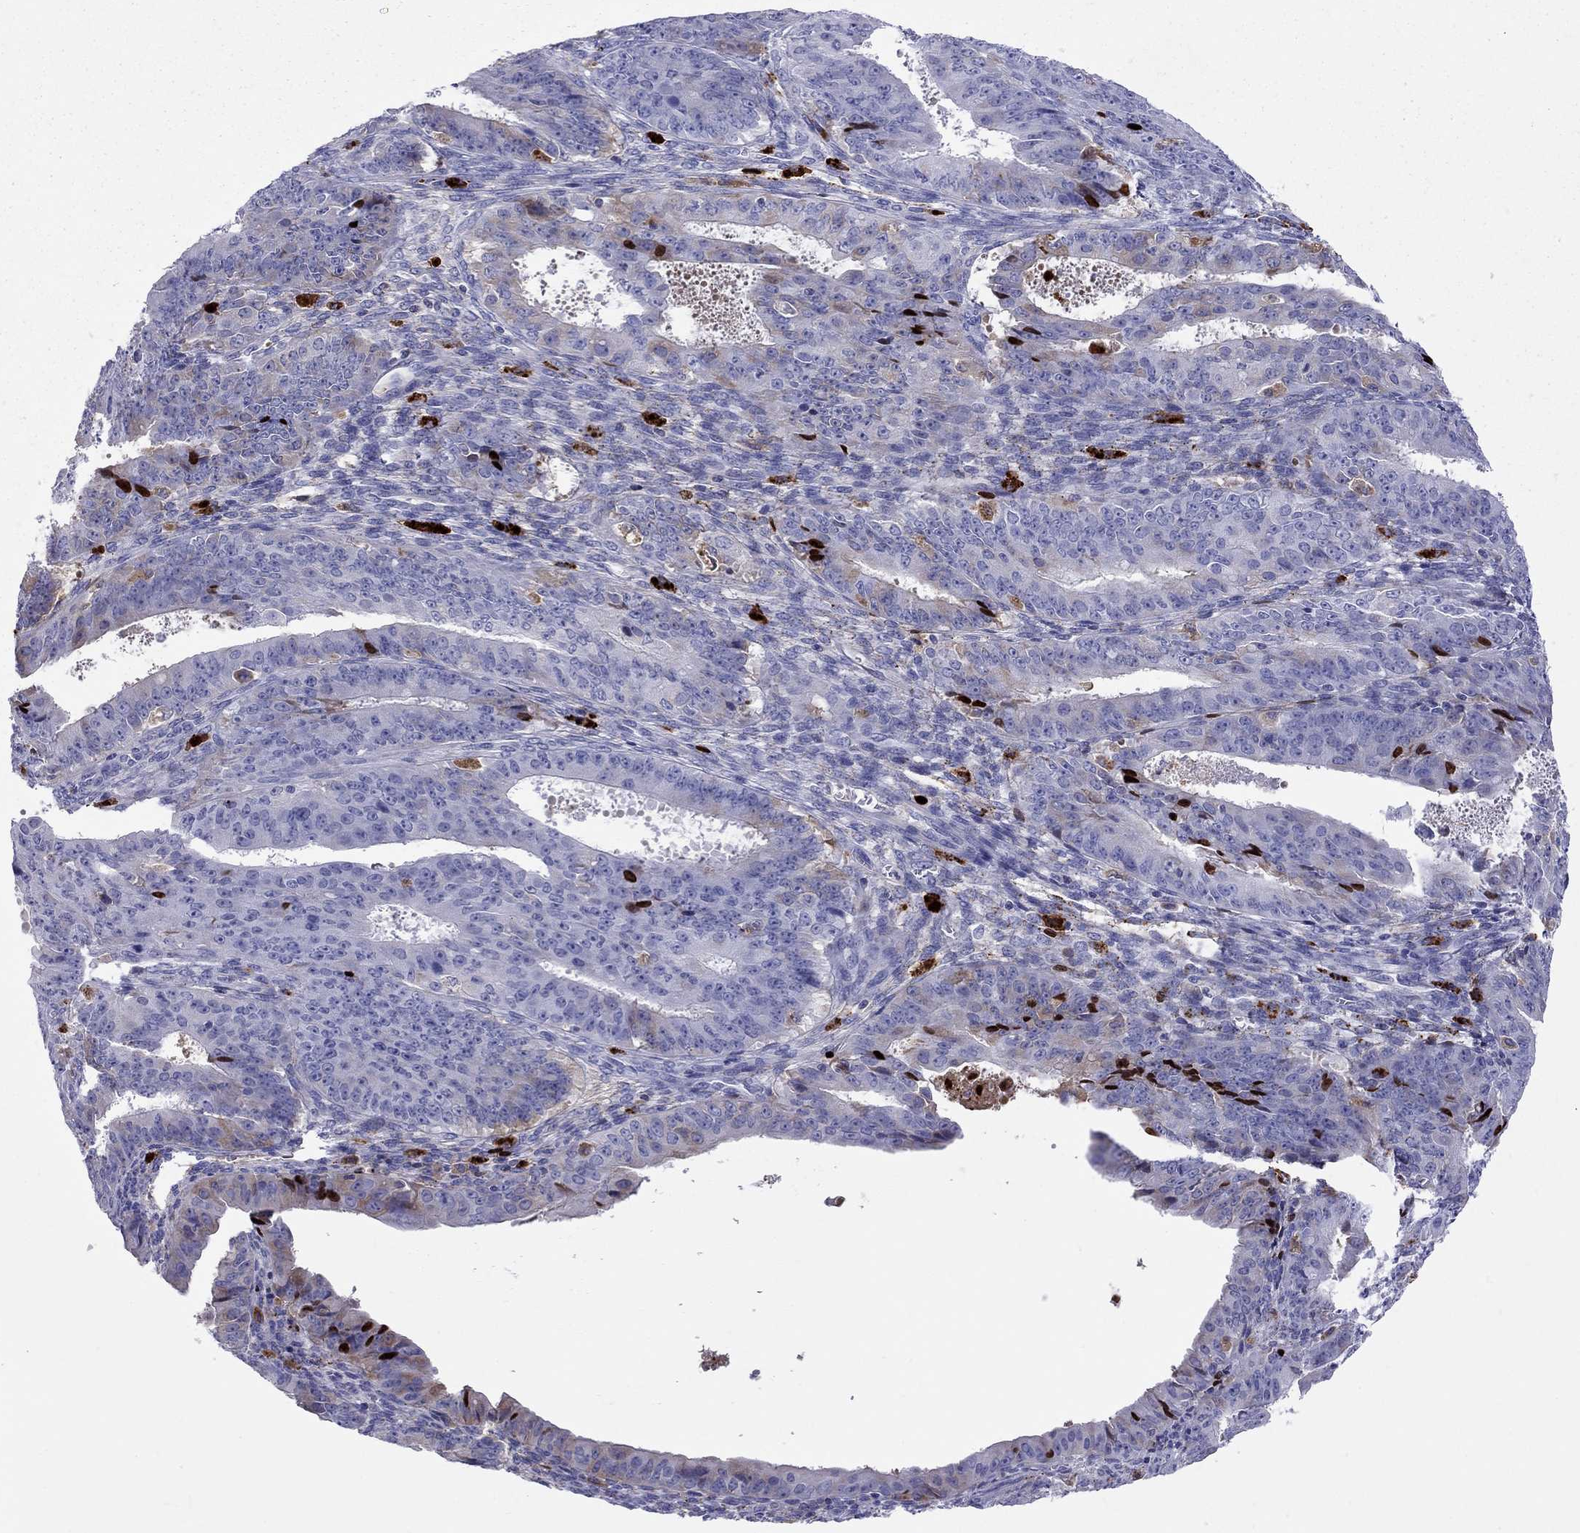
{"staining": {"intensity": "negative", "quantity": "none", "location": "none"}, "tissue": "ovarian cancer", "cell_type": "Tumor cells", "image_type": "cancer", "snomed": [{"axis": "morphology", "description": "Carcinoma, endometroid"}, {"axis": "topography", "description": "Ovary"}], "caption": "Tumor cells show no significant protein staining in endometroid carcinoma (ovarian).", "gene": "SERPINA3", "patient": {"sex": "female", "age": 42}}